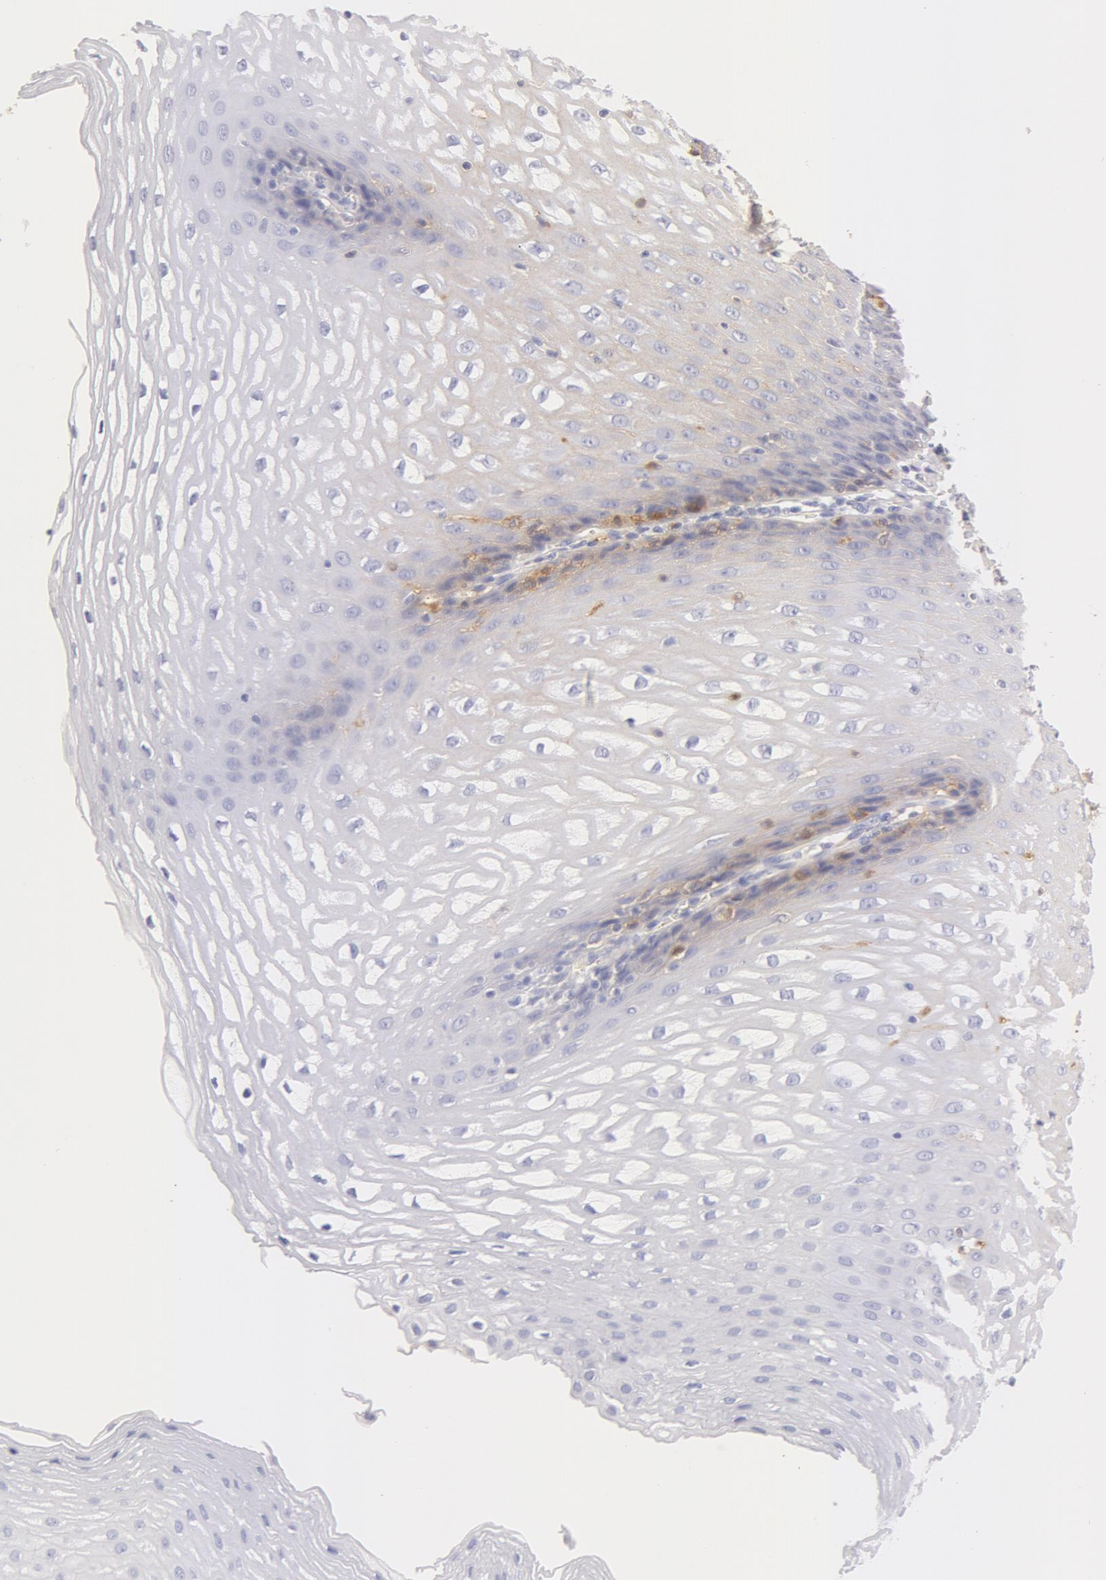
{"staining": {"intensity": "weak", "quantity": "<25%", "location": "cytoplasmic/membranous"}, "tissue": "esophagus", "cell_type": "Squamous epithelial cells", "image_type": "normal", "snomed": [{"axis": "morphology", "description": "Normal tissue, NOS"}, {"axis": "topography", "description": "Esophagus"}], "caption": "Protein analysis of unremarkable esophagus demonstrates no significant positivity in squamous epithelial cells. The staining was performed using DAB (3,3'-diaminobenzidine) to visualize the protein expression in brown, while the nuclei were stained in blue with hematoxylin (Magnification: 20x).", "gene": "GC", "patient": {"sex": "female", "age": 61}}